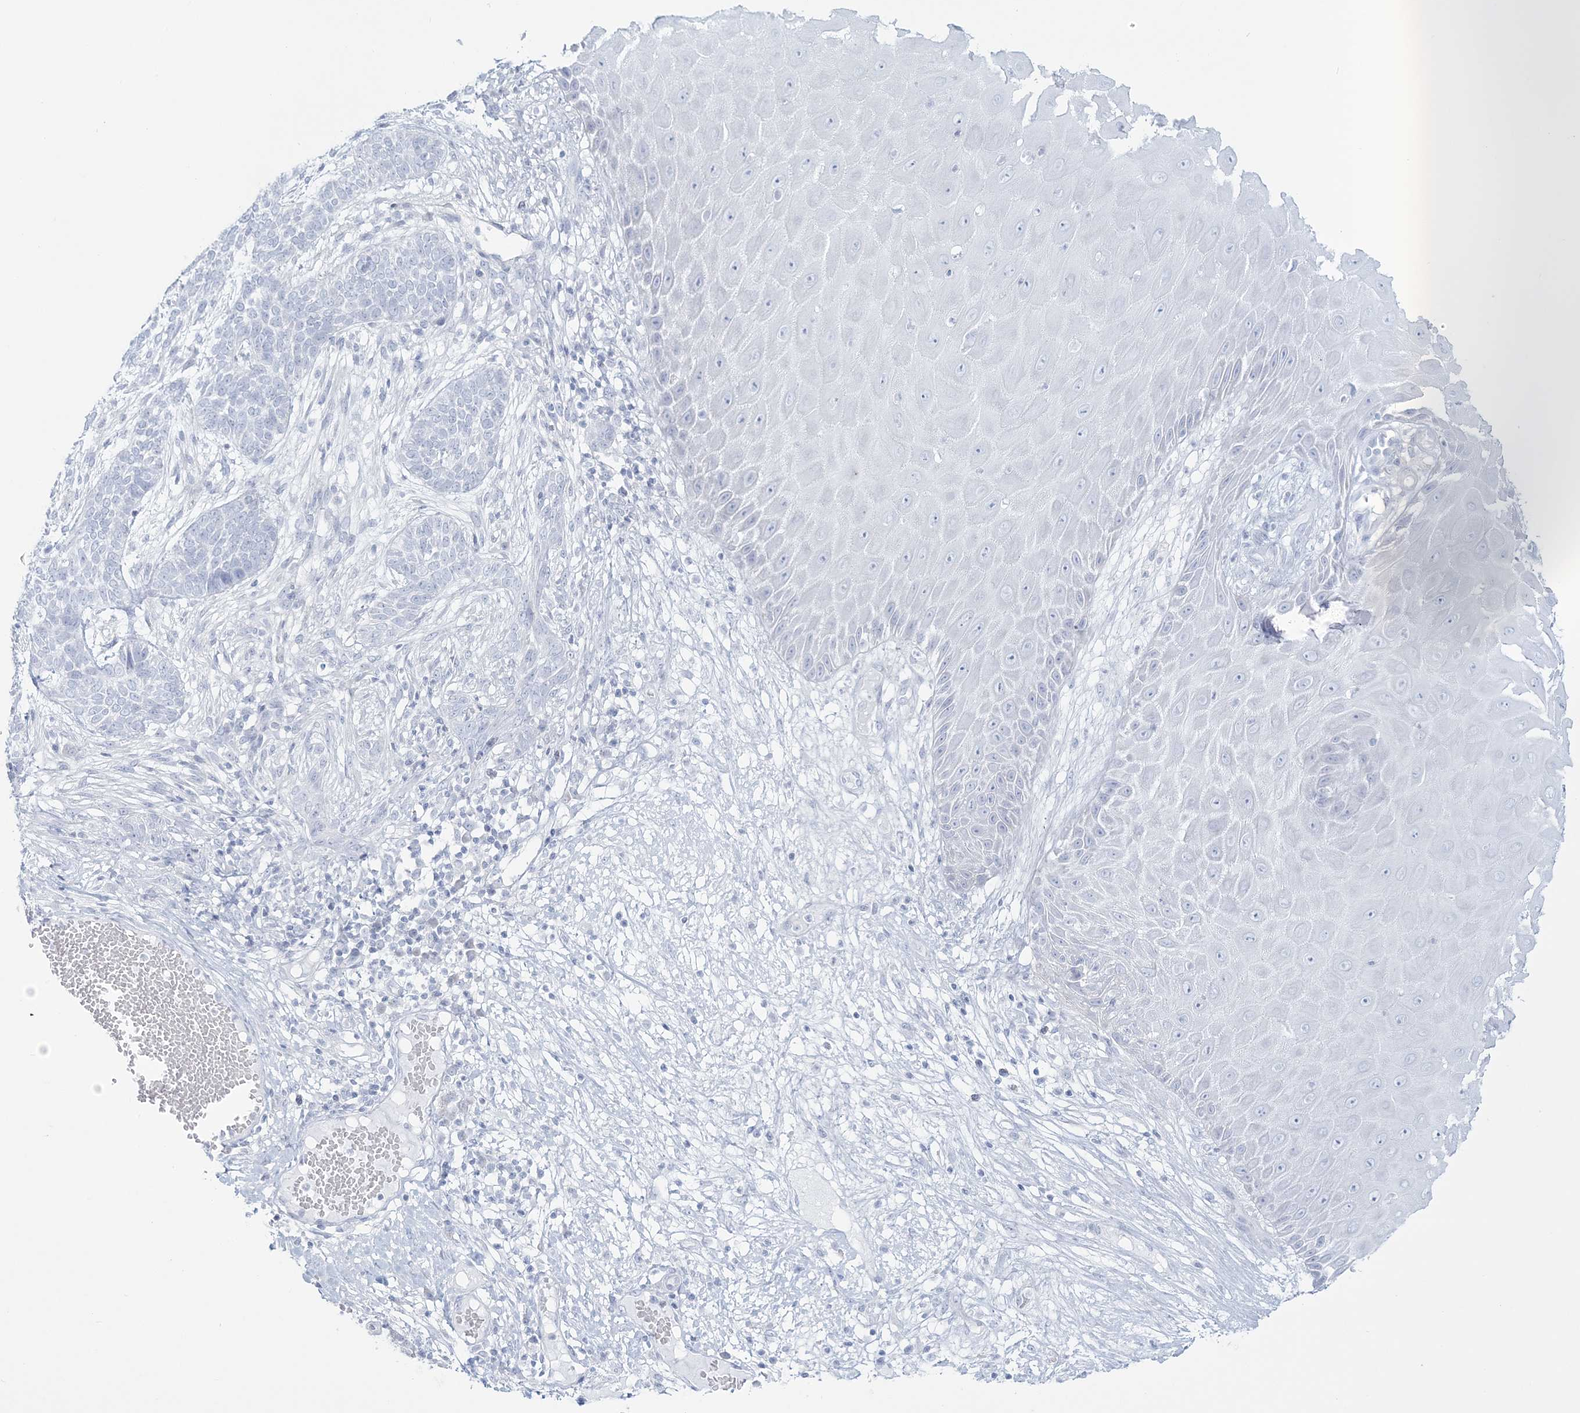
{"staining": {"intensity": "negative", "quantity": "none", "location": "none"}, "tissue": "skin cancer", "cell_type": "Tumor cells", "image_type": "cancer", "snomed": [{"axis": "morphology", "description": "Normal tissue, NOS"}, {"axis": "morphology", "description": "Basal cell carcinoma"}, {"axis": "topography", "description": "Skin"}], "caption": "There is no significant positivity in tumor cells of basal cell carcinoma (skin).", "gene": "ADGB", "patient": {"sex": "male", "age": 64}}